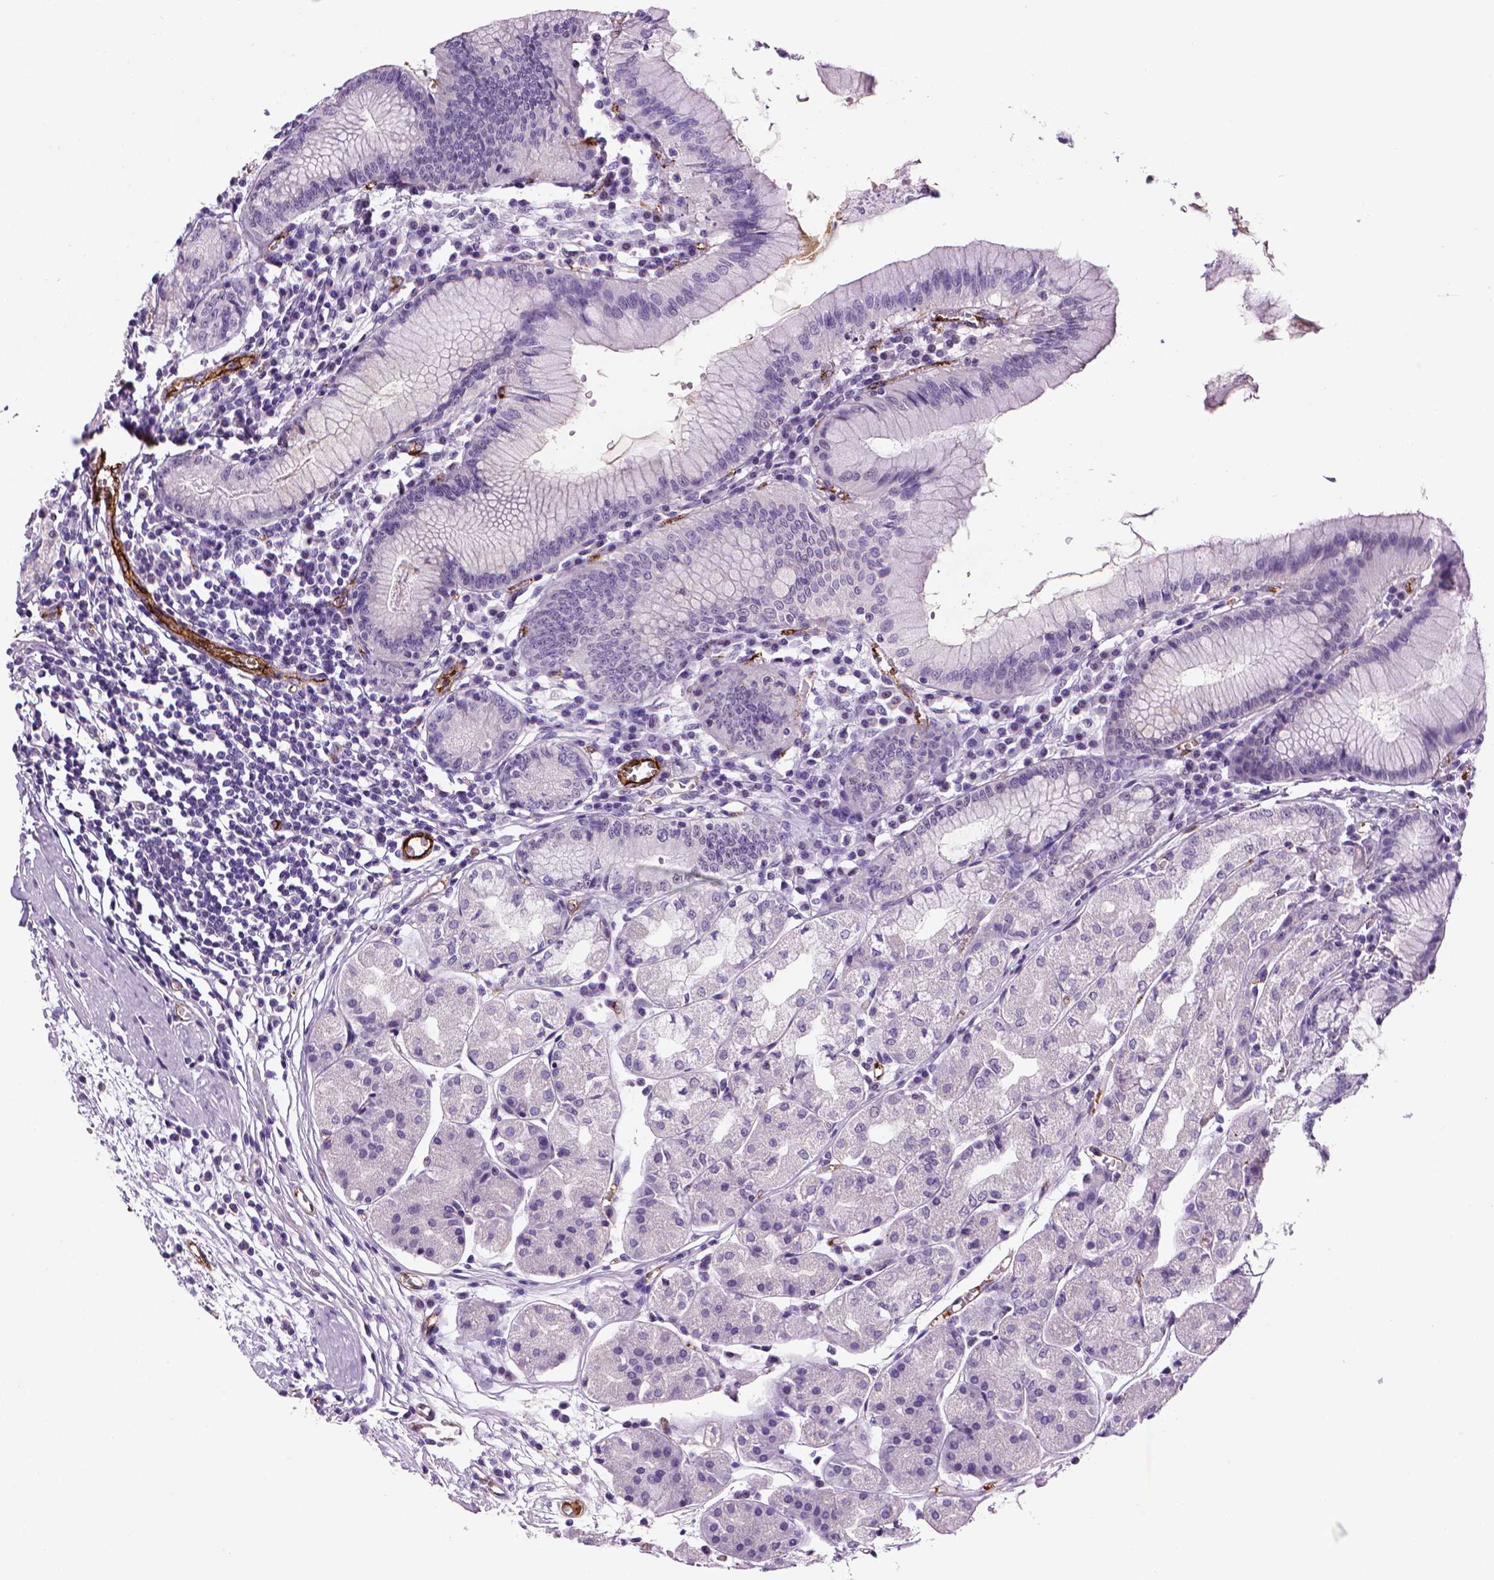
{"staining": {"intensity": "negative", "quantity": "none", "location": "none"}, "tissue": "stomach", "cell_type": "Glandular cells", "image_type": "normal", "snomed": [{"axis": "morphology", "description": "Normal tissue, NOS"}, {"axis": "topography", "description": "Stomach"}], "caption": "Glandular cells show no significant protein expression in benign stomach. (DAB (3,3'-diaminobenzidine) immunohistochemistry (IHC) visualized using brightfield microscopy, high magnification).", "gene": "VWF", "patient": {"sex": "male", "age": 55}}